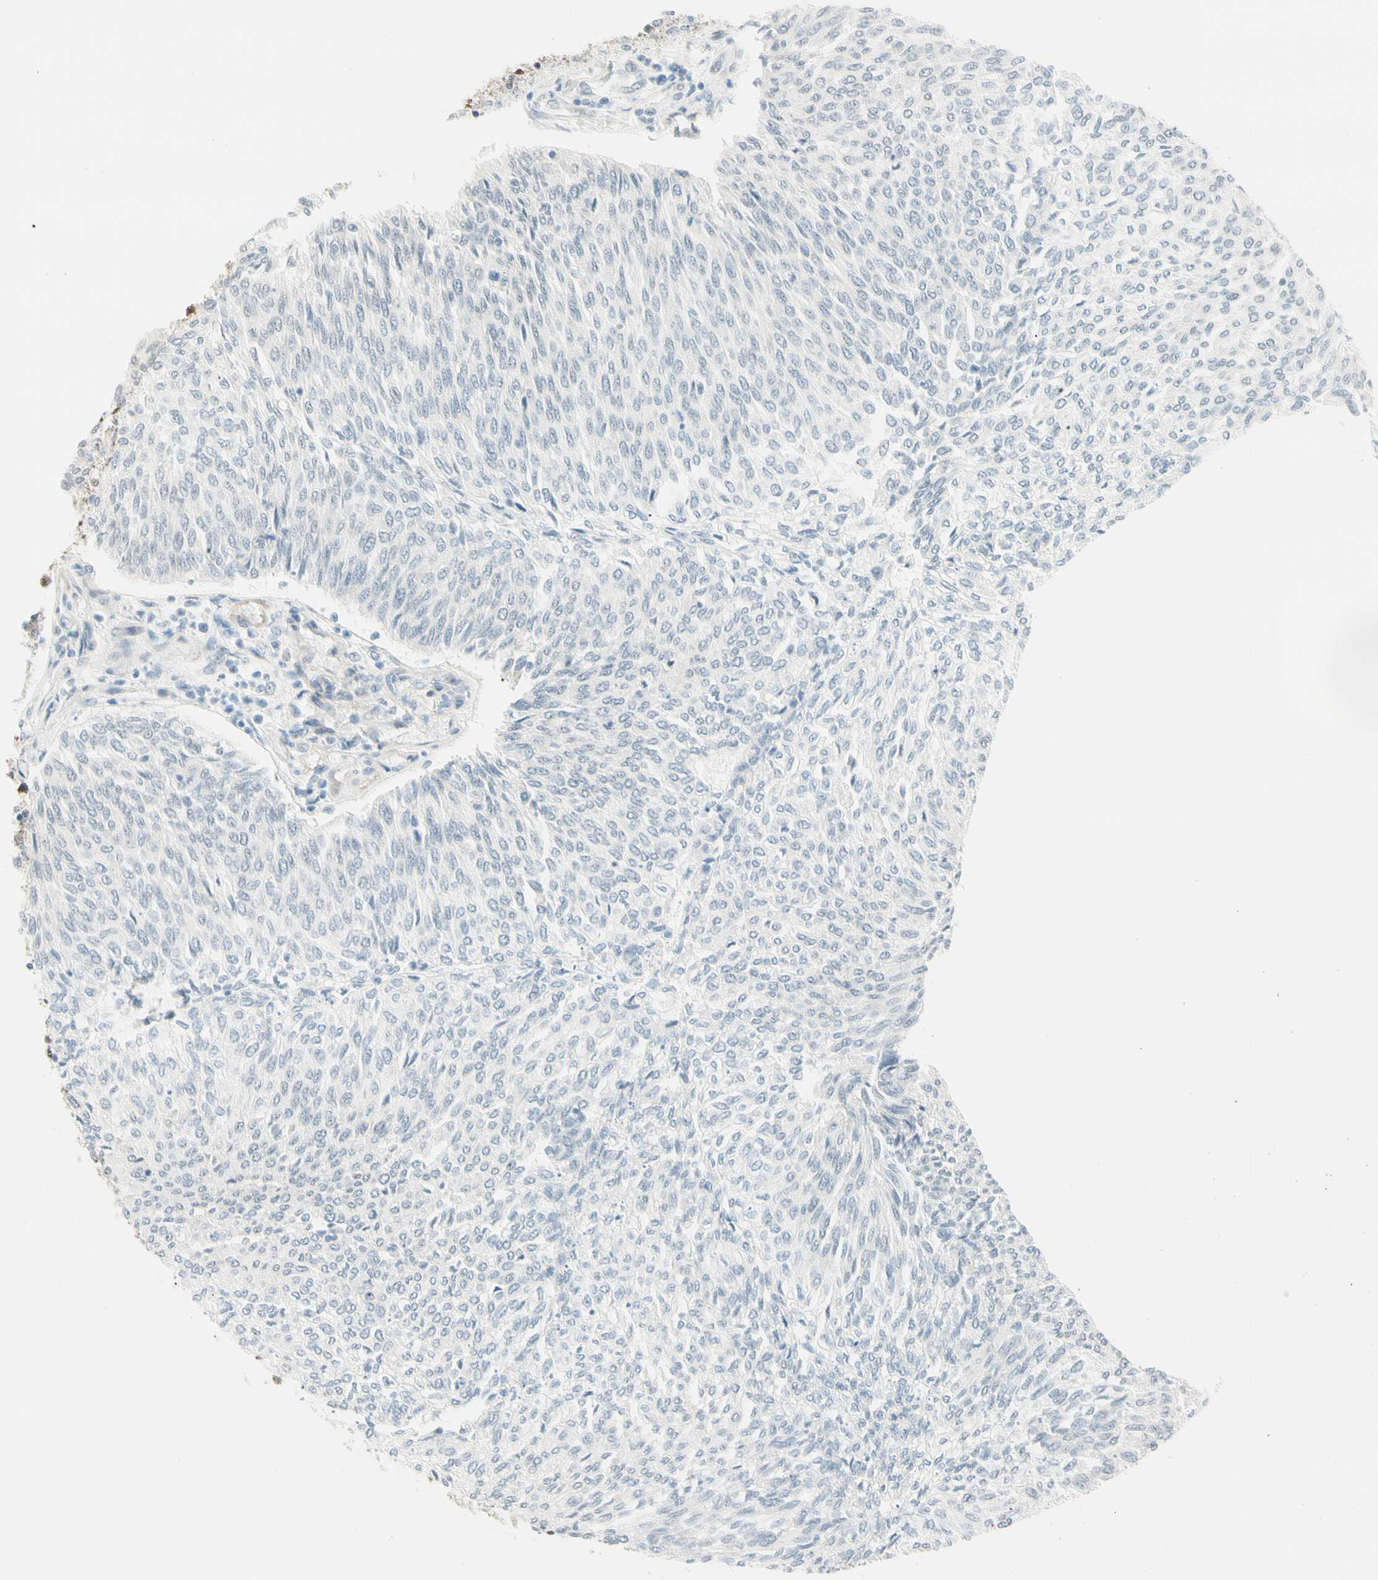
{"staining": {"intensity": "negative", "quantity": "none", "location": "none"}, "tissue": "urothelial cancer", "cell_type": "Tumor cells", "image_type": "cancer", "snomed": [{"axis": "morphology", "description": "Urothelial carcinoma, Low grade"}, {"axis": "topography", "description": "Urinary bladder"}], "caption": "Immunohistochemical staining of urothelial cancer shows no significant positivity in tumor cells. Nuclei are stained in blue.", "gene": "ASPN", "patient": {"sex": "female", "age": 79}}